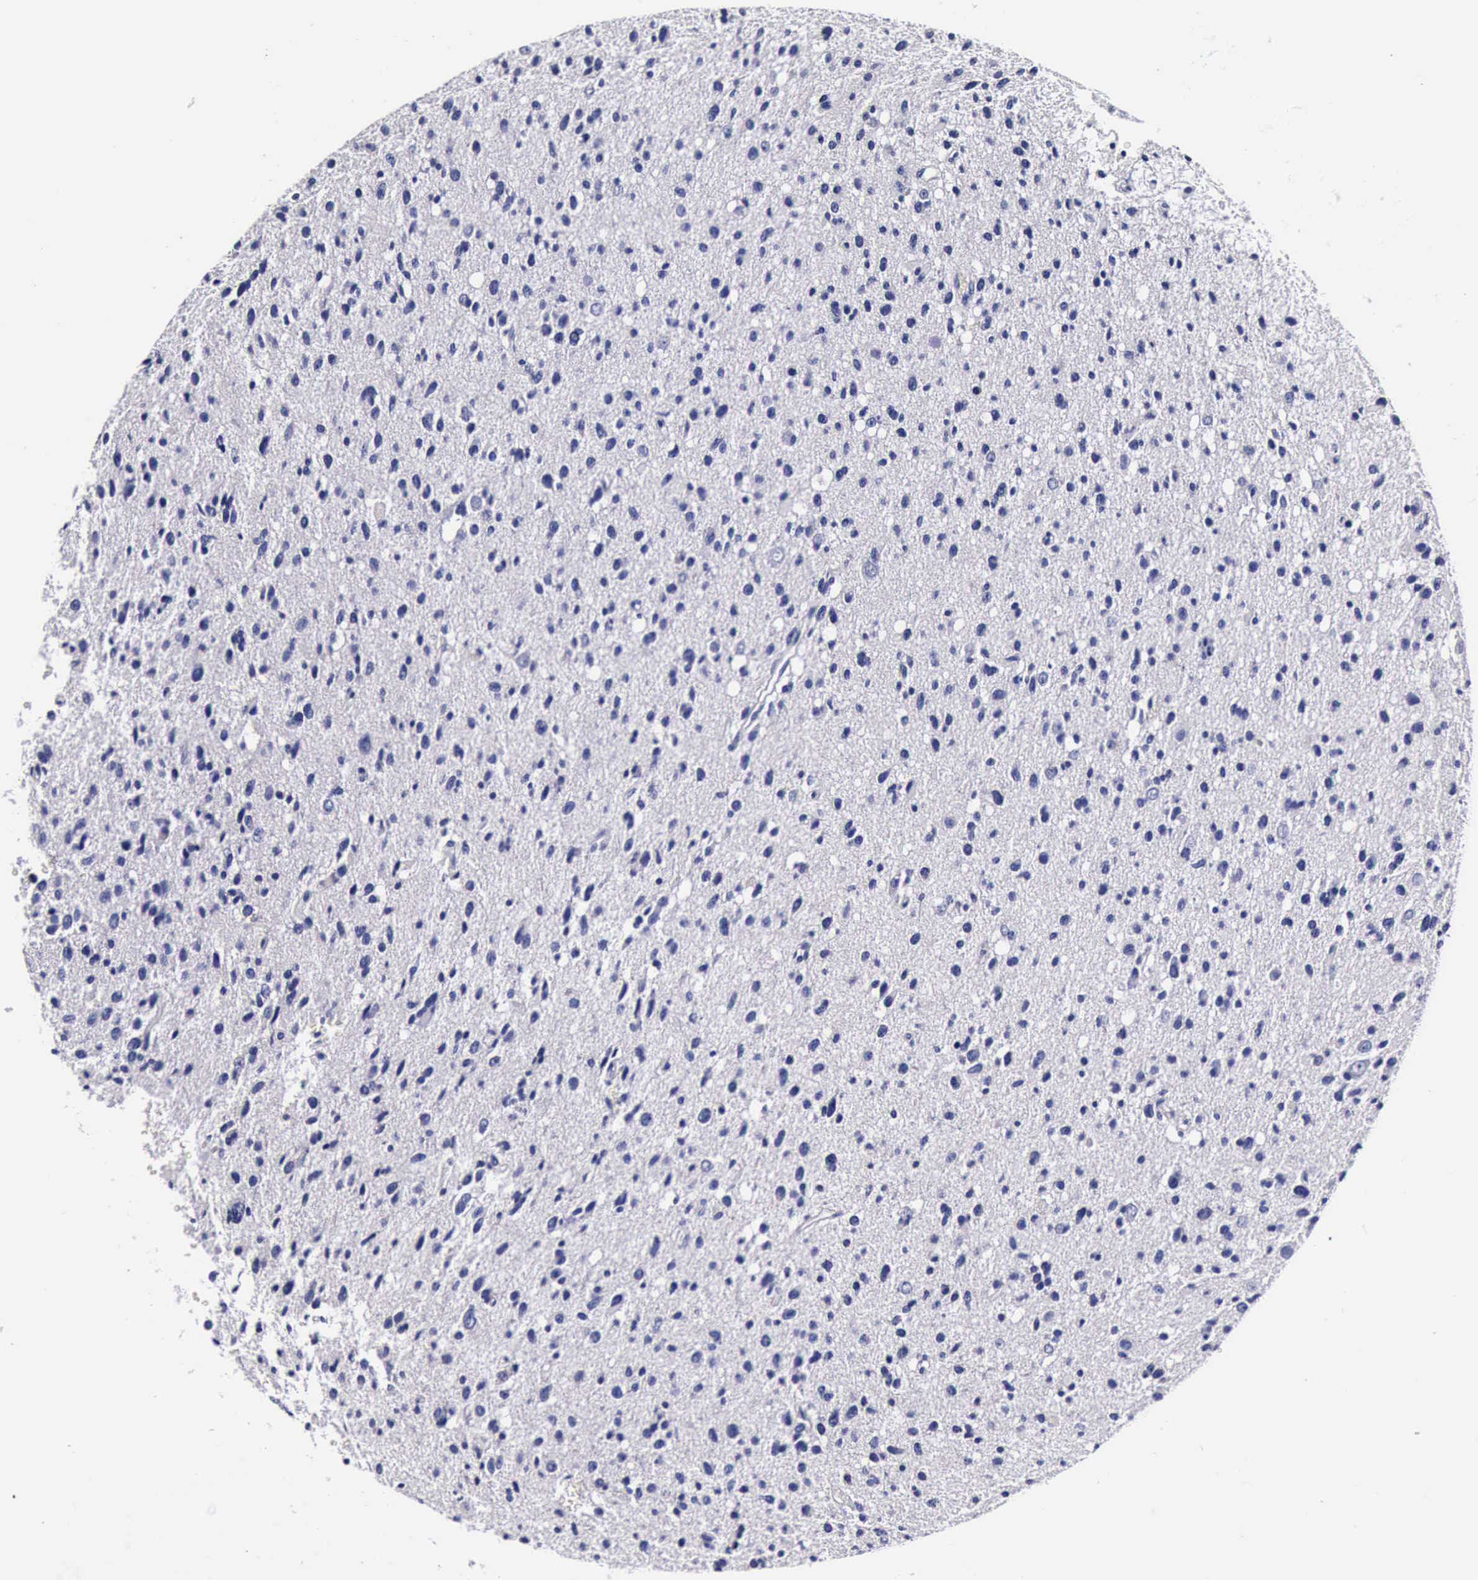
{"staining": {"intensity": "negative", "quantity": "none", "location": "none"}, "tissue": "glioma", "cell_type": "Tumor cells", "image_type": "cancer", "snomed": [{"axis": "morphology", "description": "Glioma, malignant, Low grade"}, {"axis": "topography", "description": "Brain"}], "caption": "Immunohistochemistry (IHC) image of neoplastic tissue: glioma stained with DAB (3,3'-diaminobenzidine) reveals no significant protein expression in tumor cells.", "gene": "IAPP", "patient": {"sex": "female", "age": 46}}